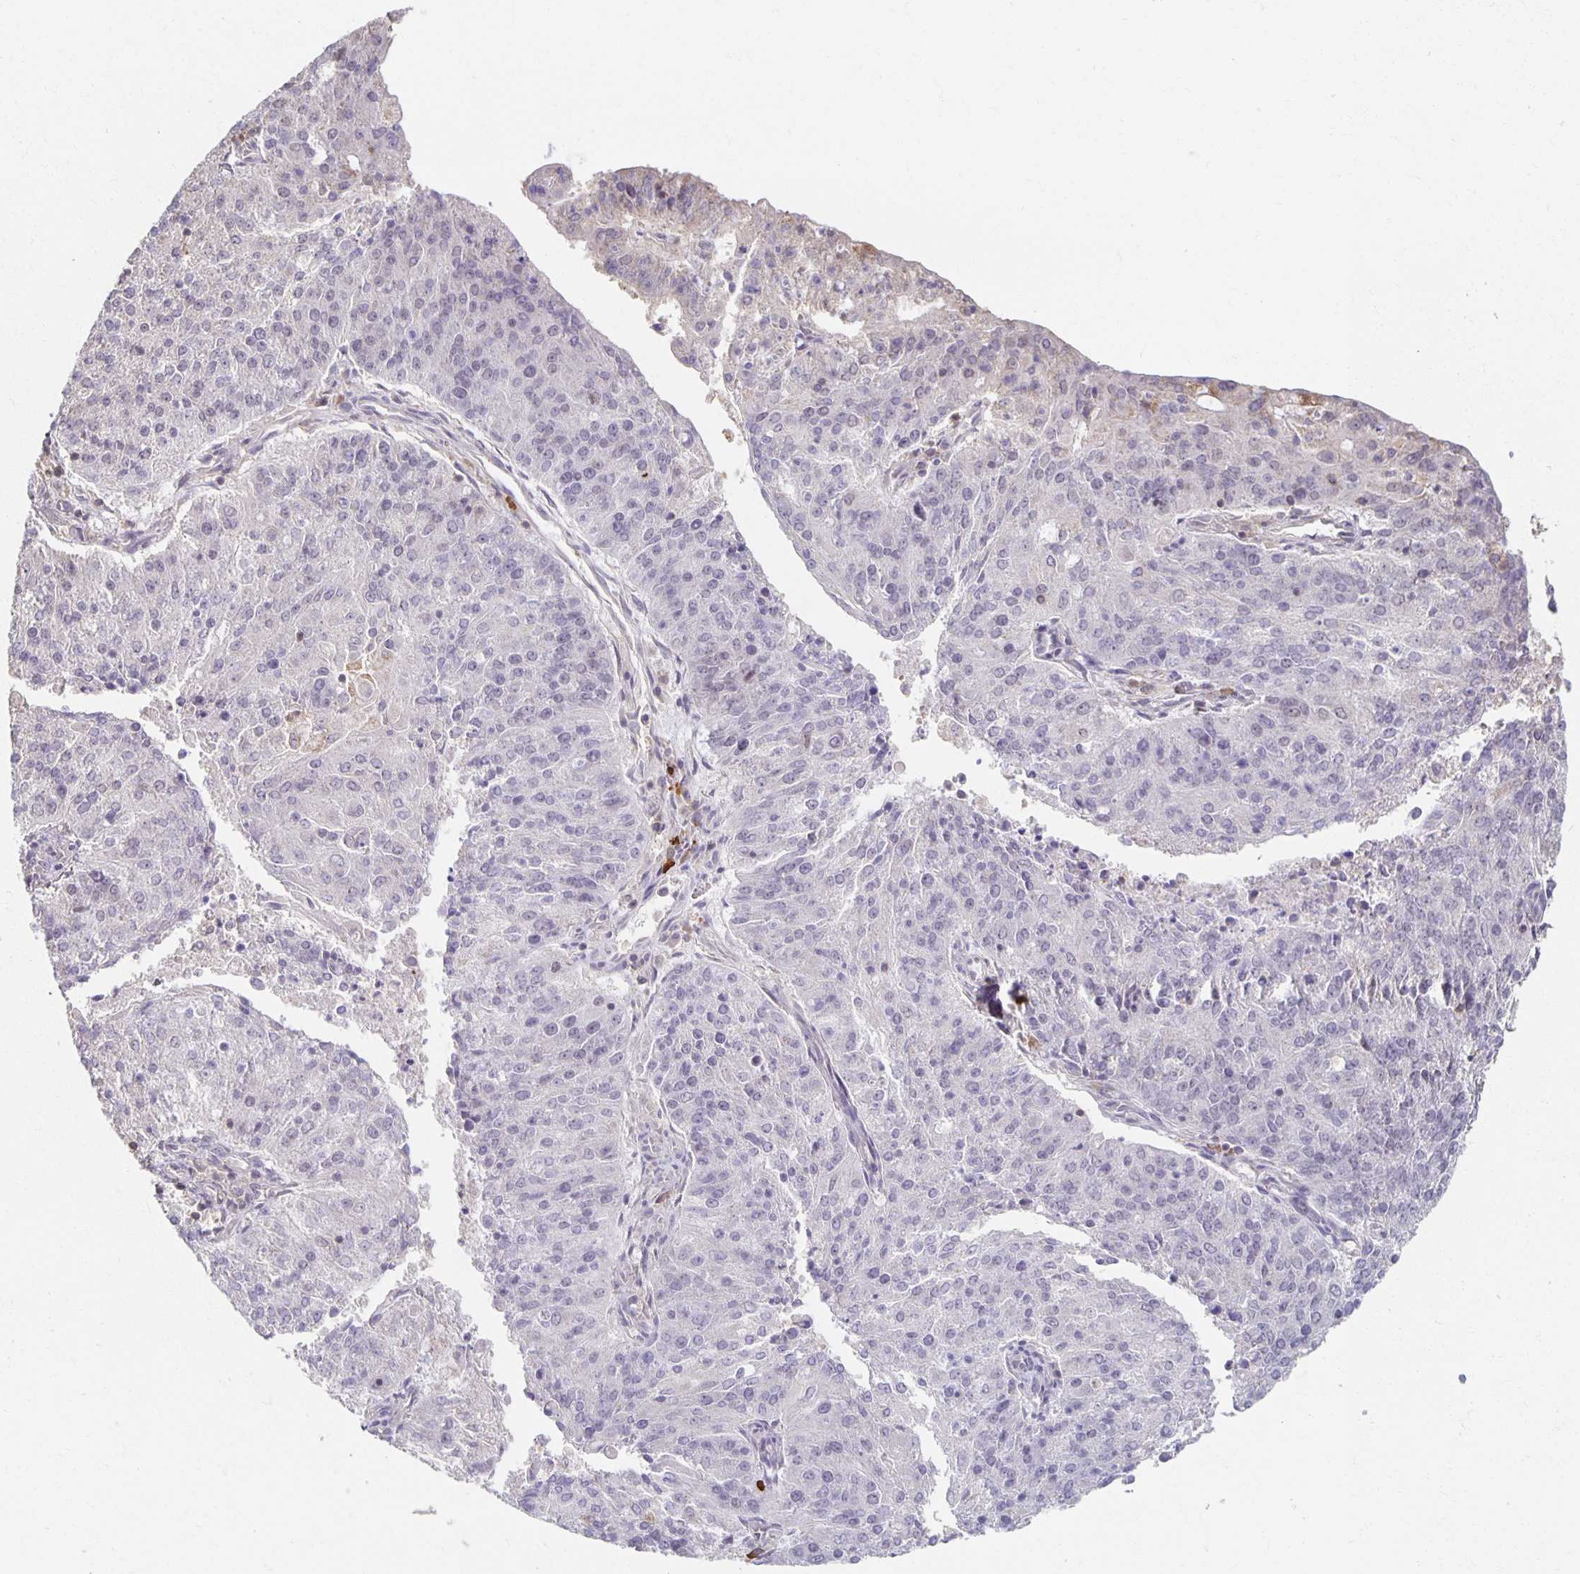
{"staining": {"intensity": "negative", "quantity": "none", "location": "none"}, "tissue": "endometrial cancer", "cell_type": "Tumor cells", "image_type": "cancer", "snomed": [{"axis": "morphology", "description": "Adenocarcinoma, NOS"}, {"axis": "topography", "description": "Endometrium"}], "caption": "The histopathology image shows no significant positivity in tumor cells of endometrial adenocarcinoma.", "gene": "ZNF692", "patient": {"sex": "female", "age": 82}}